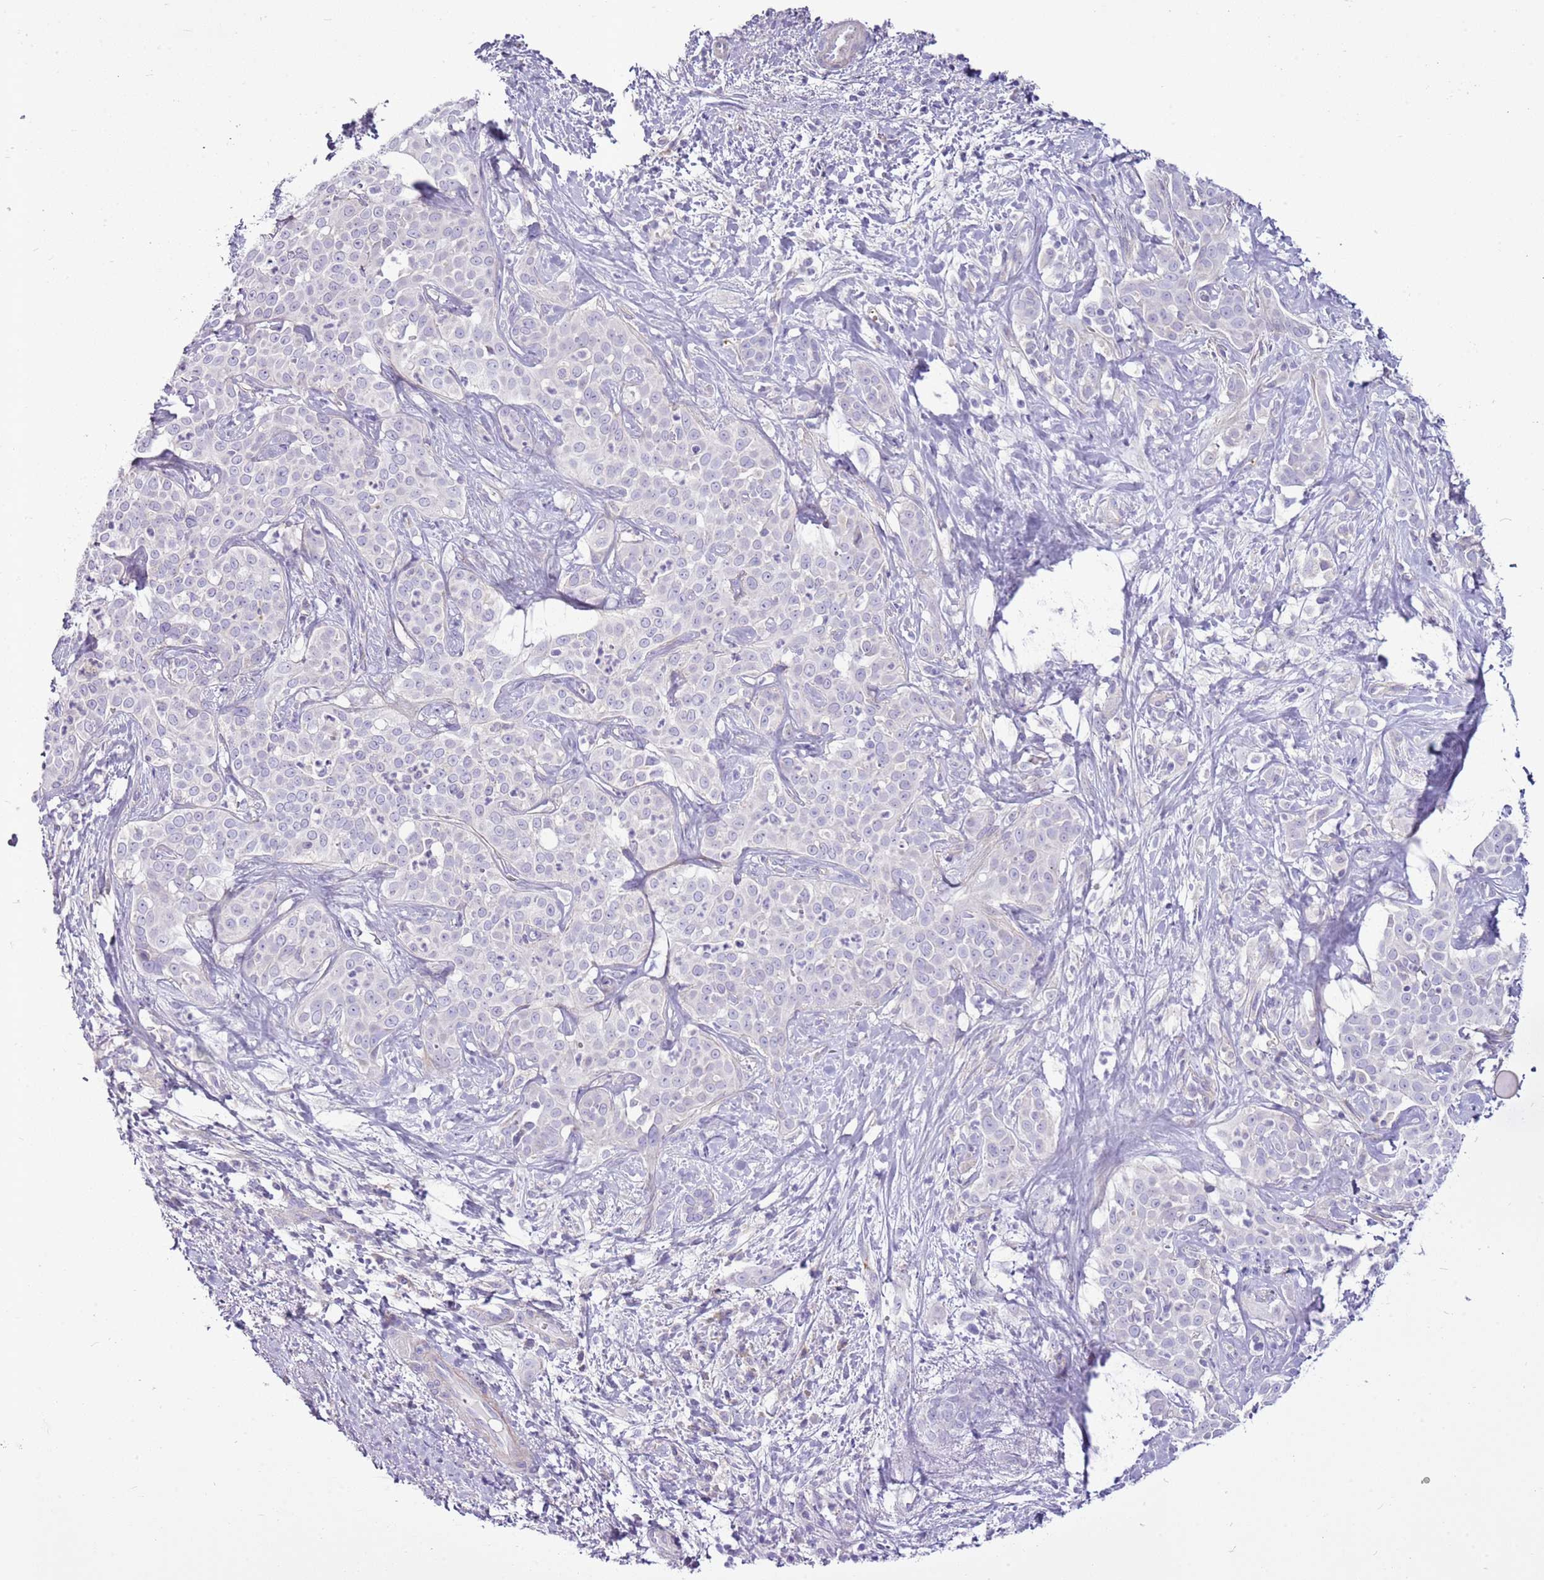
{"staining": {"intensity": "negative", "quantity": "none", "location": "none"}, "tissue": "liver cancer", "cell_type": "Tumor cells", "image_type": "cancer", "snomed": [{"axis": "morphology", "description": "Cholangiocarcinoma"}, {"axis": "topography", "description": "Liver"}], "caption": "There is no significant expression in tumor cells of liver cancer. Nuclei are stained in blue.", "gene": "CHAC2", "patient": {"sex": "male", "age": 67}}